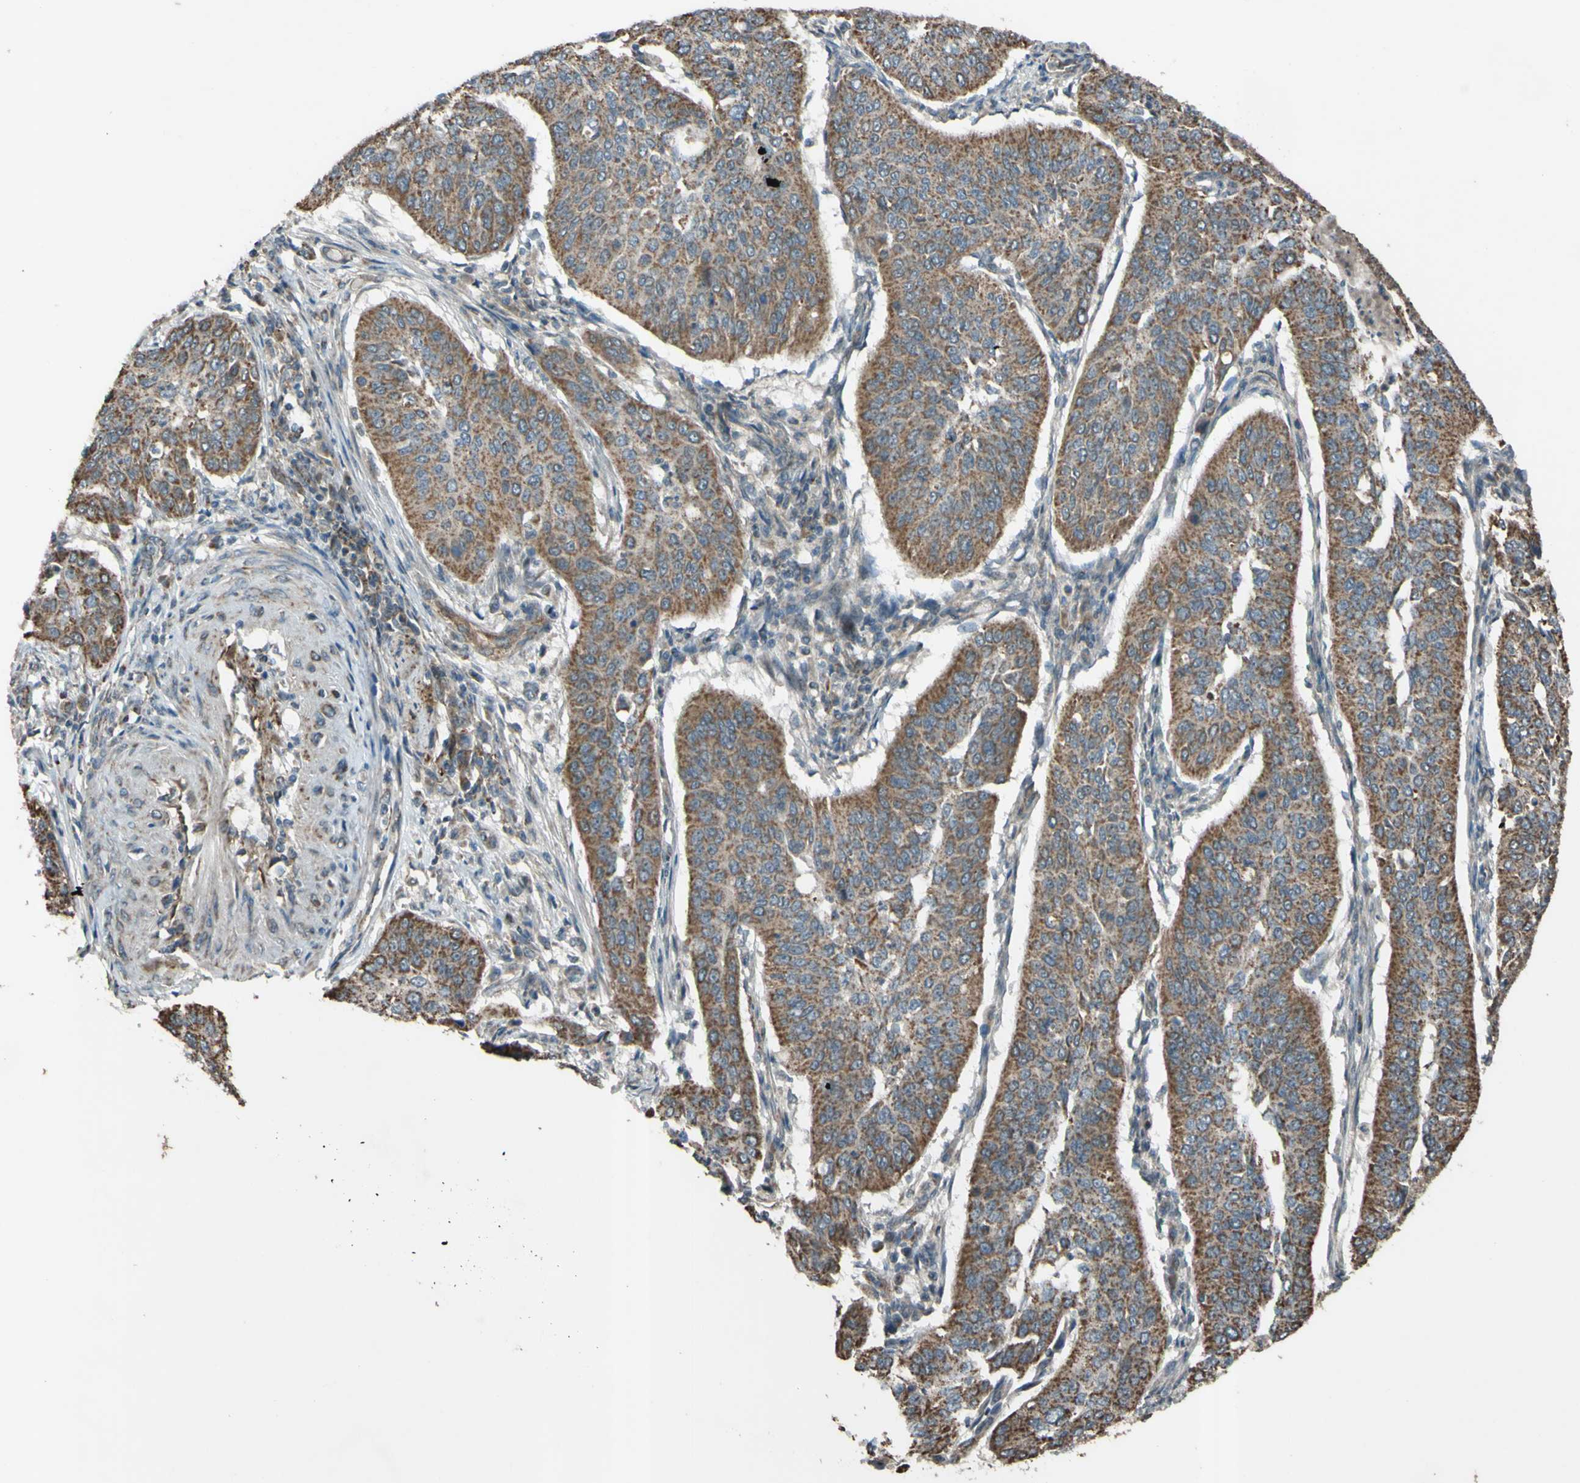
{"staining": {"intensity": "moderate", "quantity": ">75%", "location": "cytoplasmic/membranous"}, "tissue": "cervical cancer", "cell_type": "Tumor cells", "image_type": "cancer", "snomed": [{"axis": "morphology", "description": "Normal tissue, NOS"}, {"axis": "morphology", "description": "Squamous cell carcinoma, NOS"}, {"axis": "topography", "description": "Cervix"}], "caption": "Immunohistochemistry (IHC) micrograph of cervical cancer (squamous cell carcinoma) stained for a protein (brown), which shows medium levels of moderate cytoplasmic/membranous positivity in about >75% of tumor cells.", "gene": "ACOT8", "patient": {"sex": "female", "age": 39}}